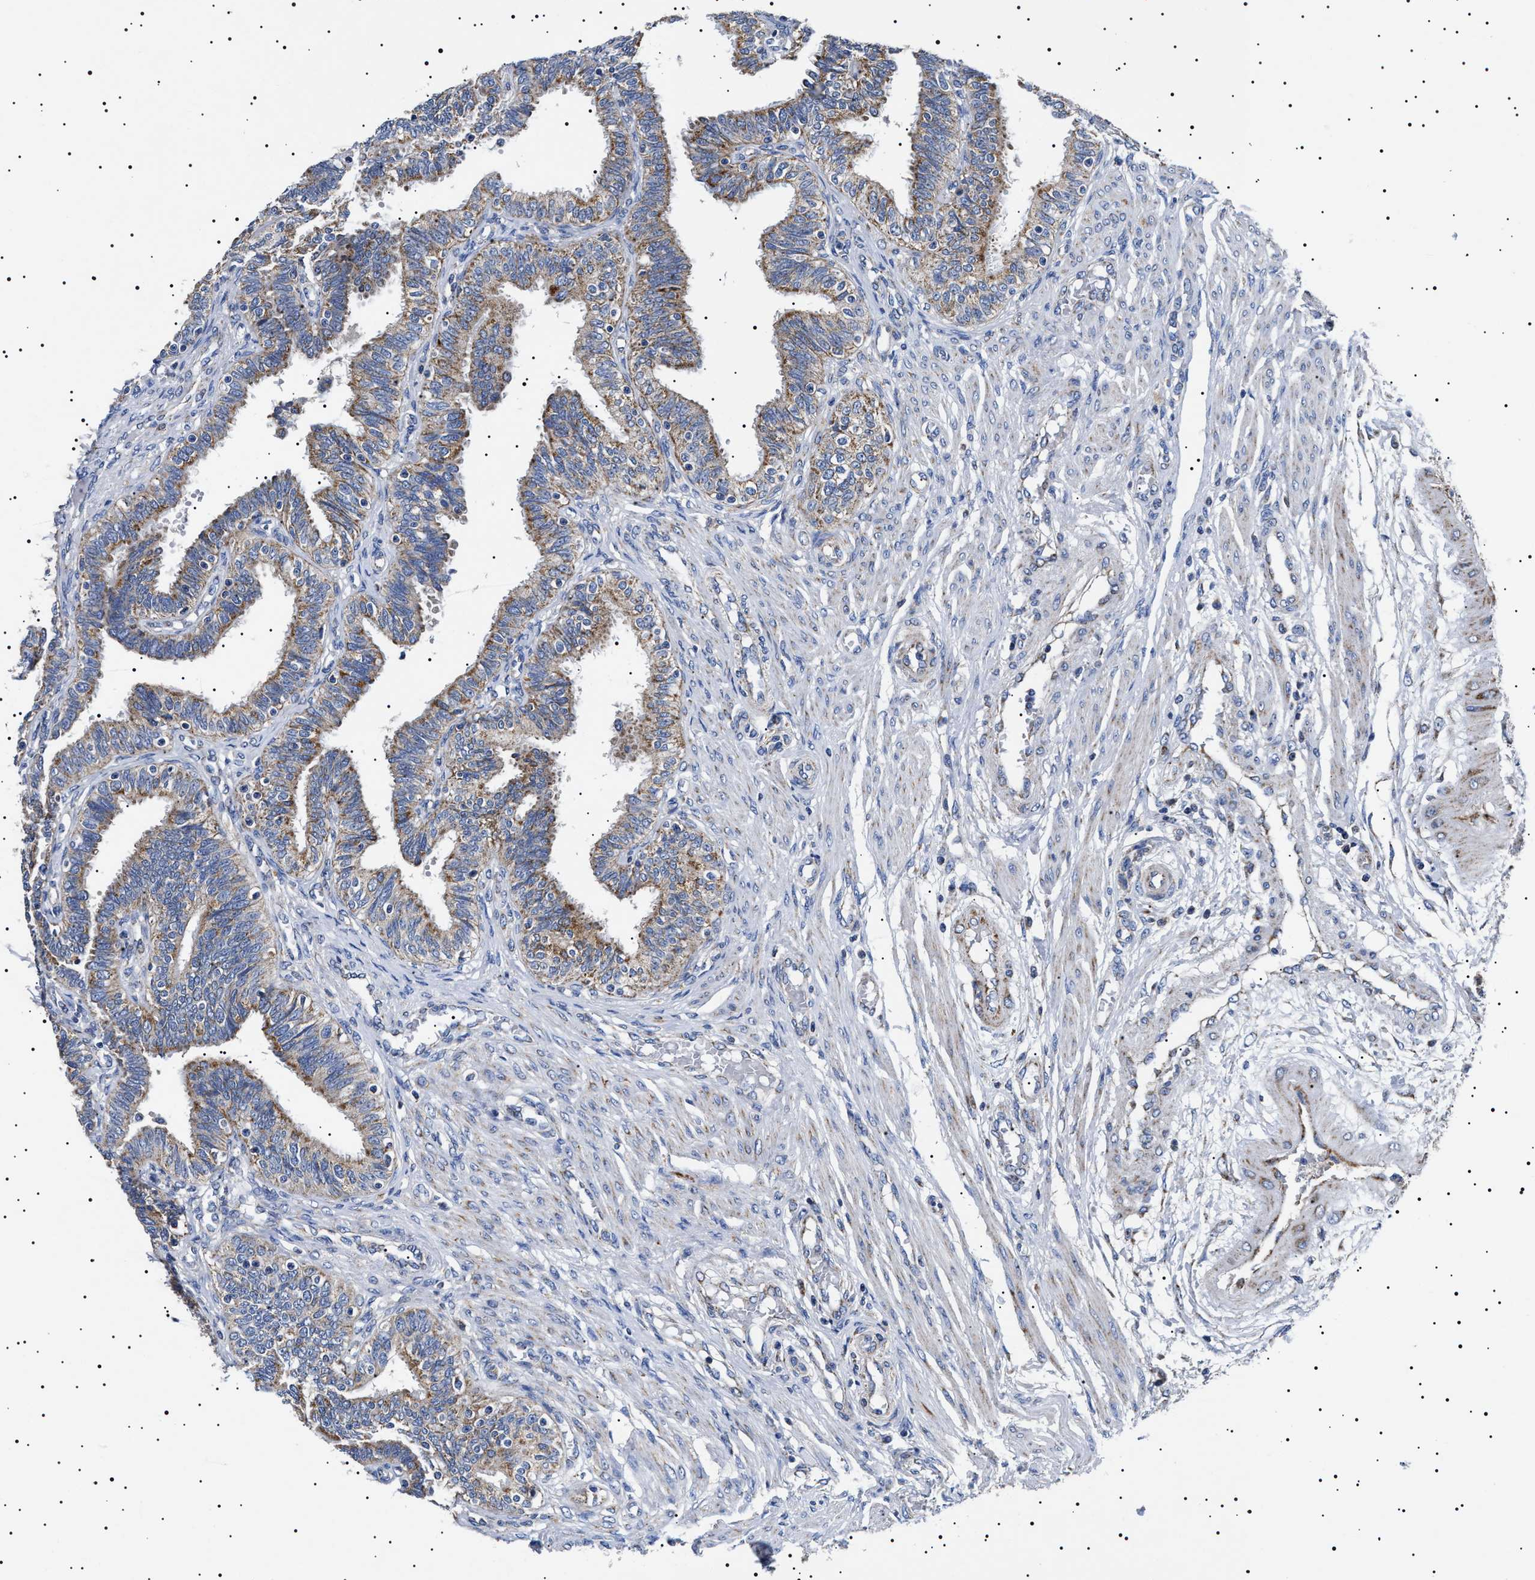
{"staining": {"intensity": "moderate", "quantity": ">75%", "location": "cytoplasmic/membranous"}, "tissue": "fallopian tube", "cell_type": "Glandular cells", "image_type": "normal", "snomed": [{"axis": "morphology", "description": "Normal tissue, NOS"}, {"axis": "topography", "description": "Fallopian tube"}, {"axis": "topography", "description": "Placenta"}], "caption": "Immunohistochemistry staining of unremarkable fallopian tube, which demonstrates medium levels of moderate cytoplasmic/membranous expression in about >75% of glandular cells indicating moderate cytoplasmic/membranous protein expression. The staining was performed using DAB (3,3'-diaminobenzidine) (brown) for protein detection and nuclei were counterstained in hematoxylin (blue).", "gene": "CHRDL2", "patient": {"sex": "female", "age": 34}}